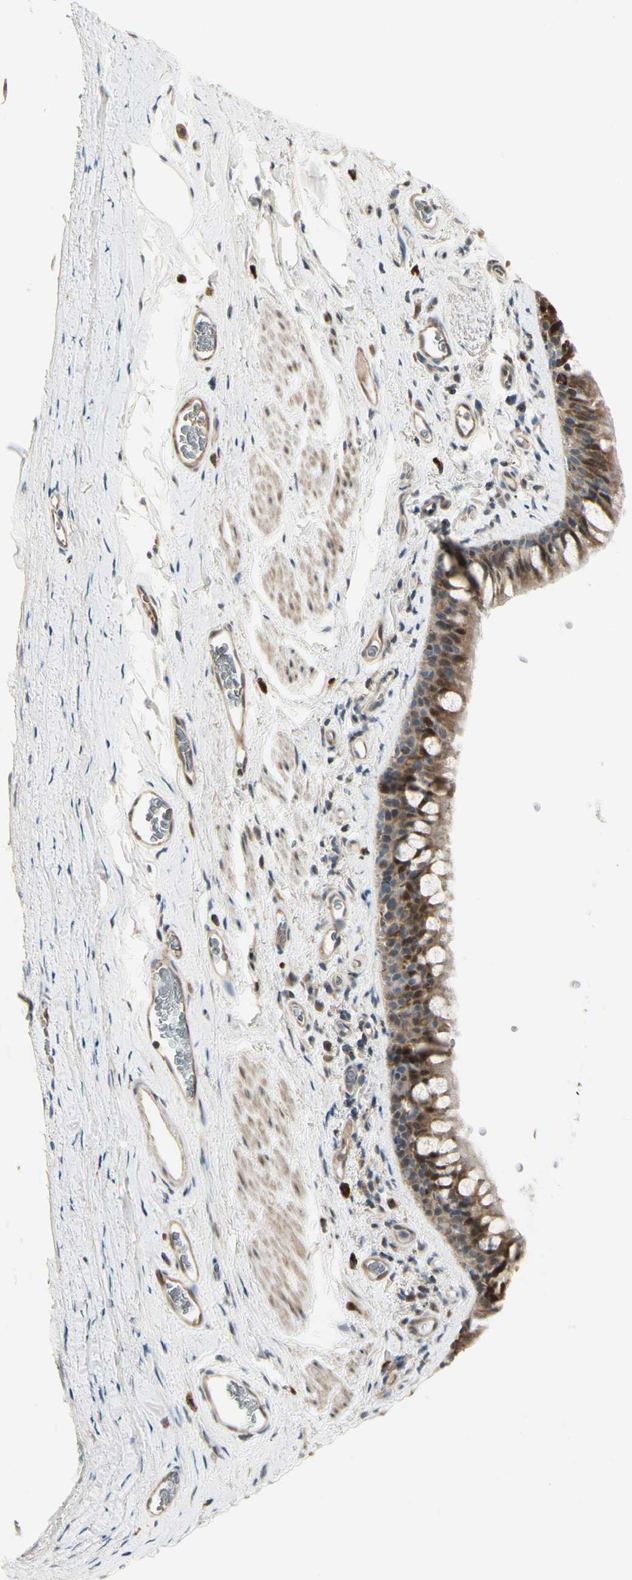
{"staining": {"intensity": "strong", "quantity": ">75%", "location": "cytoplasmic/membranous"}, "tissue": "bronchus", "cell_type": "Respiratory epithelial cells", "image_type": "normal", "snomed": [{"axis": "morphology", "description": "Normal tissue, NOS"}, {"axis": "morphology", "description": "Malignant melanoma, Metastatic site"}, {"axis": "topography", "description": "Bronchus"}, {"axis": "topography", "description": "Lung"}], "caption": "Respiratory epithelial cells reveal high levels of strong cytoplasmic/membranous positivity in about >75% of cells in normal human bronchus. (Stains: DAB in brown, nuclei in blue, Microscopy: brightfield microscopy at high magnification).", "gene": "EVC", "patient": {"sex": "male", "age": 64}}